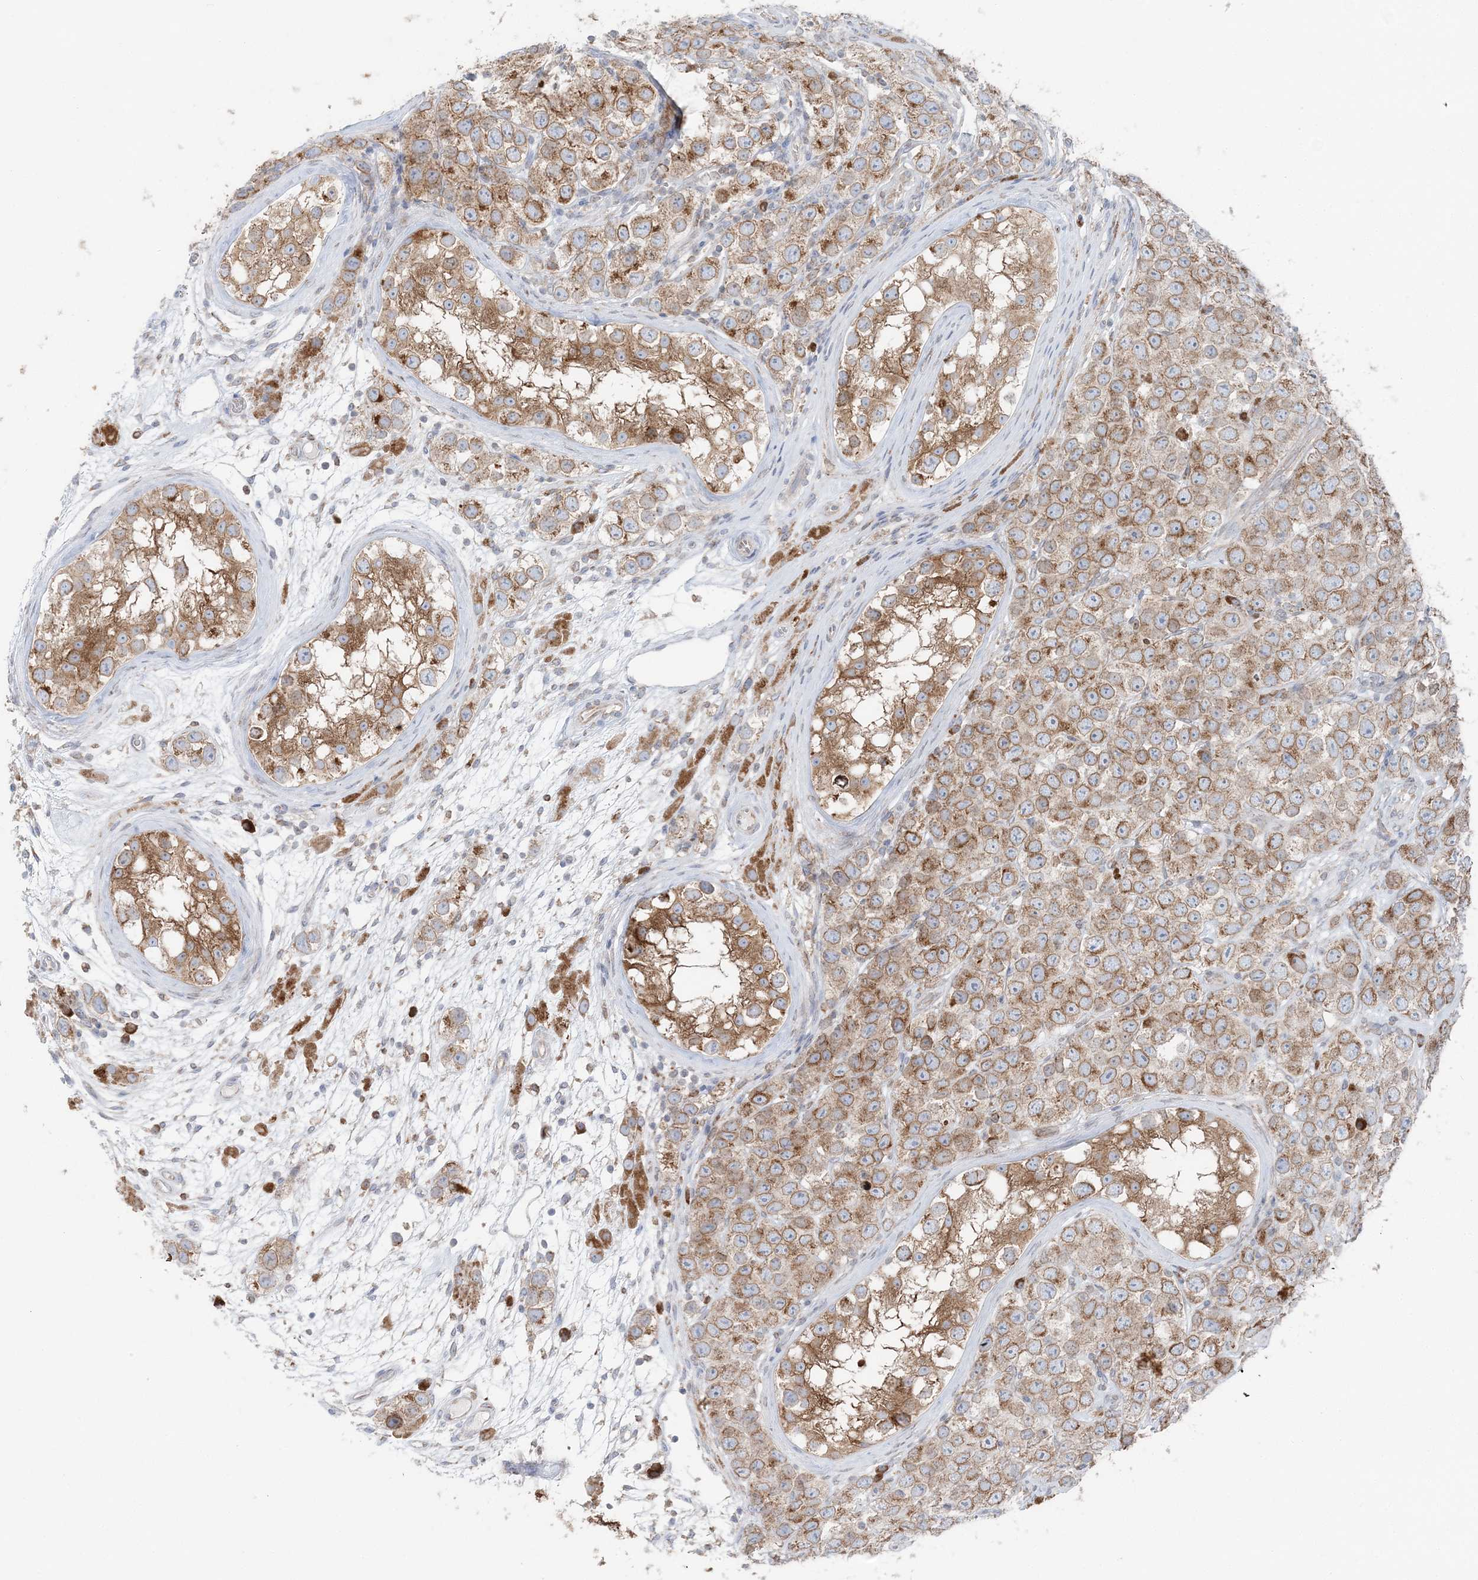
{"staining": {"intensity": "moderate", "quantity": ">75%", "location": "cytoplasmic/membranous"}, "tissue": "testis cancer", "cell_type": "Tumor cells", "image_type": "cancer", "snomed": [{"axis": "morphology", "description": "Seminoma, NOS"}, {"axis": "topography", "description": "Testis"}], "caption": "Approximately >75% of tumor cells in human testis seminoma reveal moderate cytoplasmic/membranous protein positivity as visualized by brown immunohistochemical staining.", "gene": "TMED10", "patient": {"sex": "male", "age": 28}}